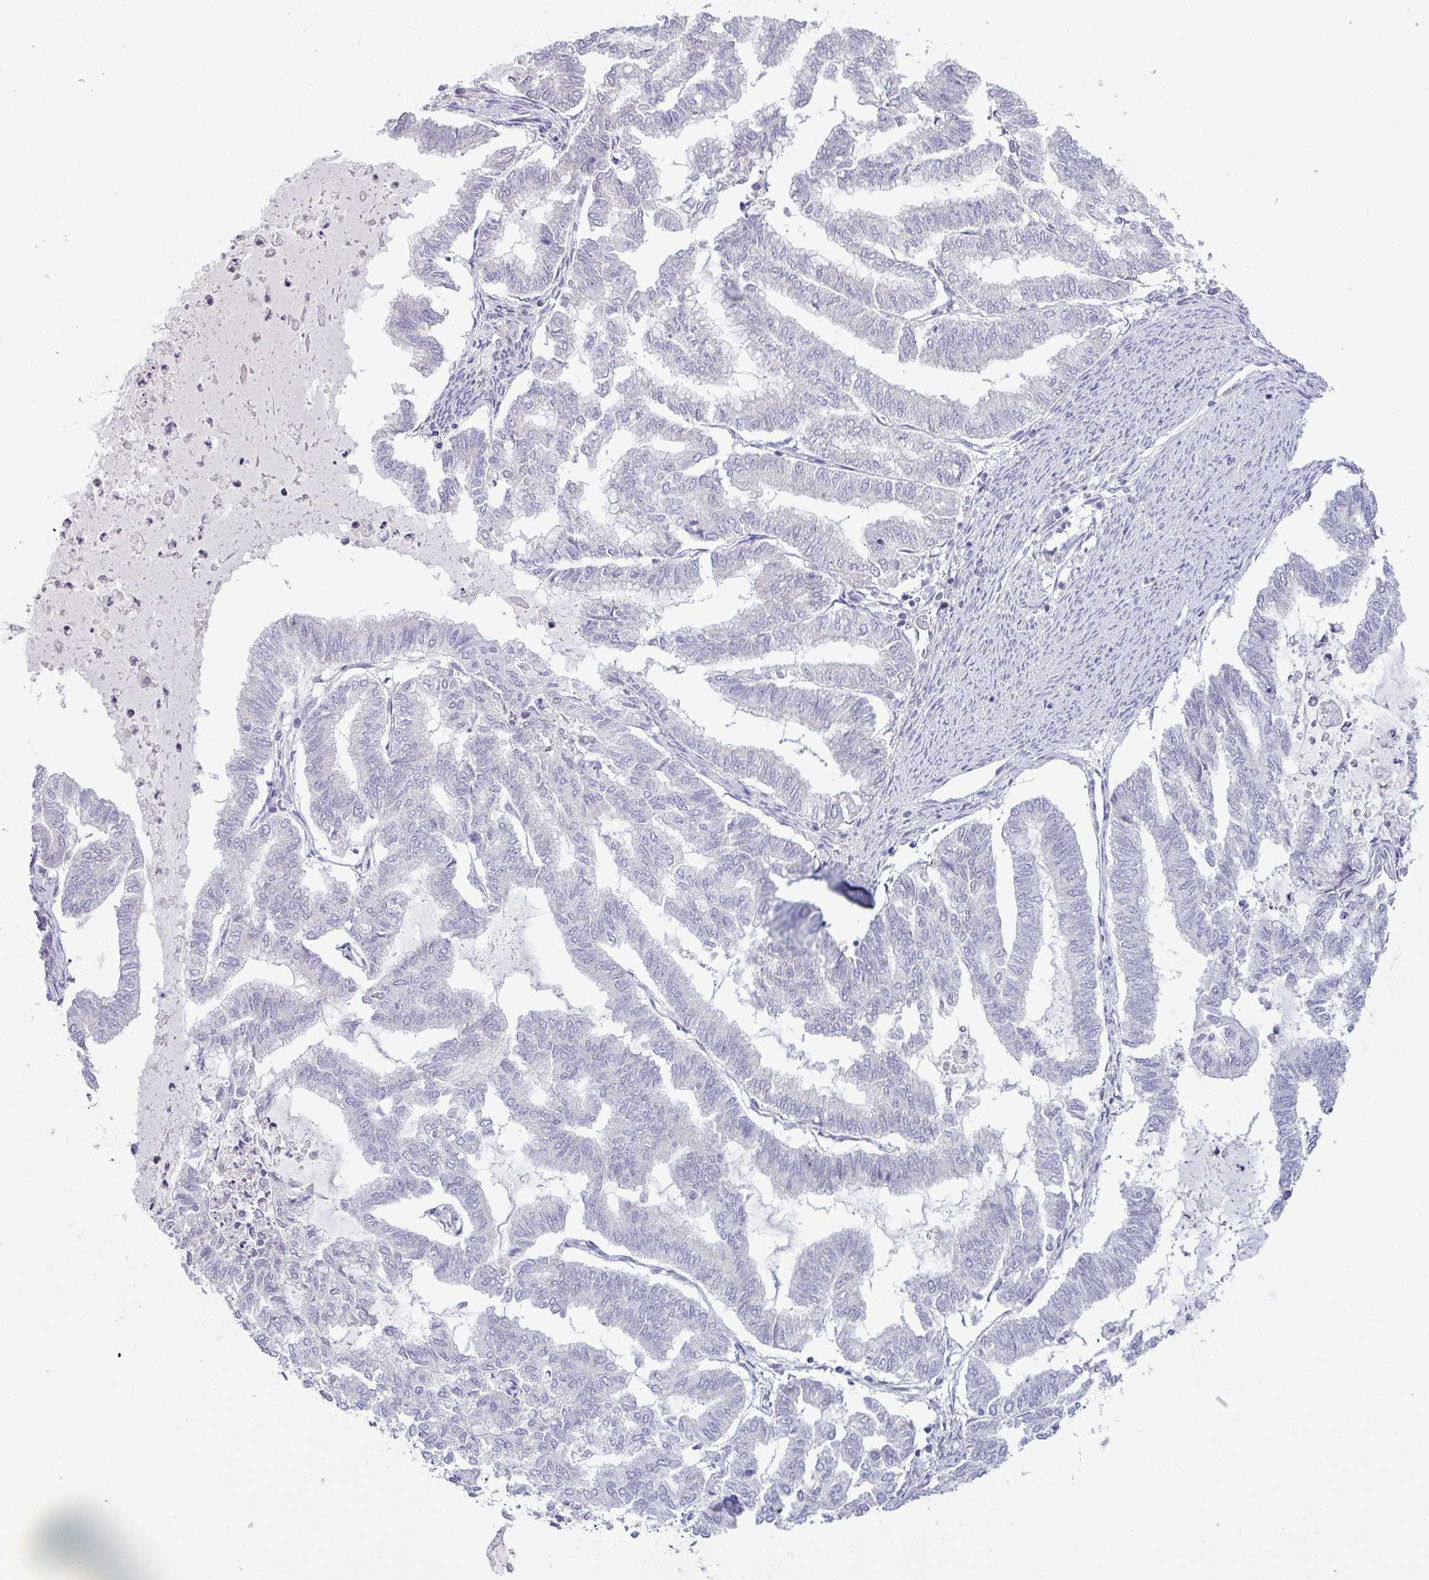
{"staining": {"intensity": "negative", "quantity": "none", "location": "none"}, "tissue": "endometrial cancer", "cell_type": "Tumor cells", "image_type": "cancer", "snomed": [{"axis": "morphology", "description": "Adenocarcinoma, NOS"}, {"axis": "topography", "description": "Endometrium"}], "caption": "High magnification brightfield microscopy of adenocarcinoma (endometrial) stained with DAB (3,3'-diaminobenzidine) (brown) and counterstained with hematoxylin (blue): tumor cells show no significant expression.", "gene": "HBEGF", "patient": {"sex": "female", "age": 79}}